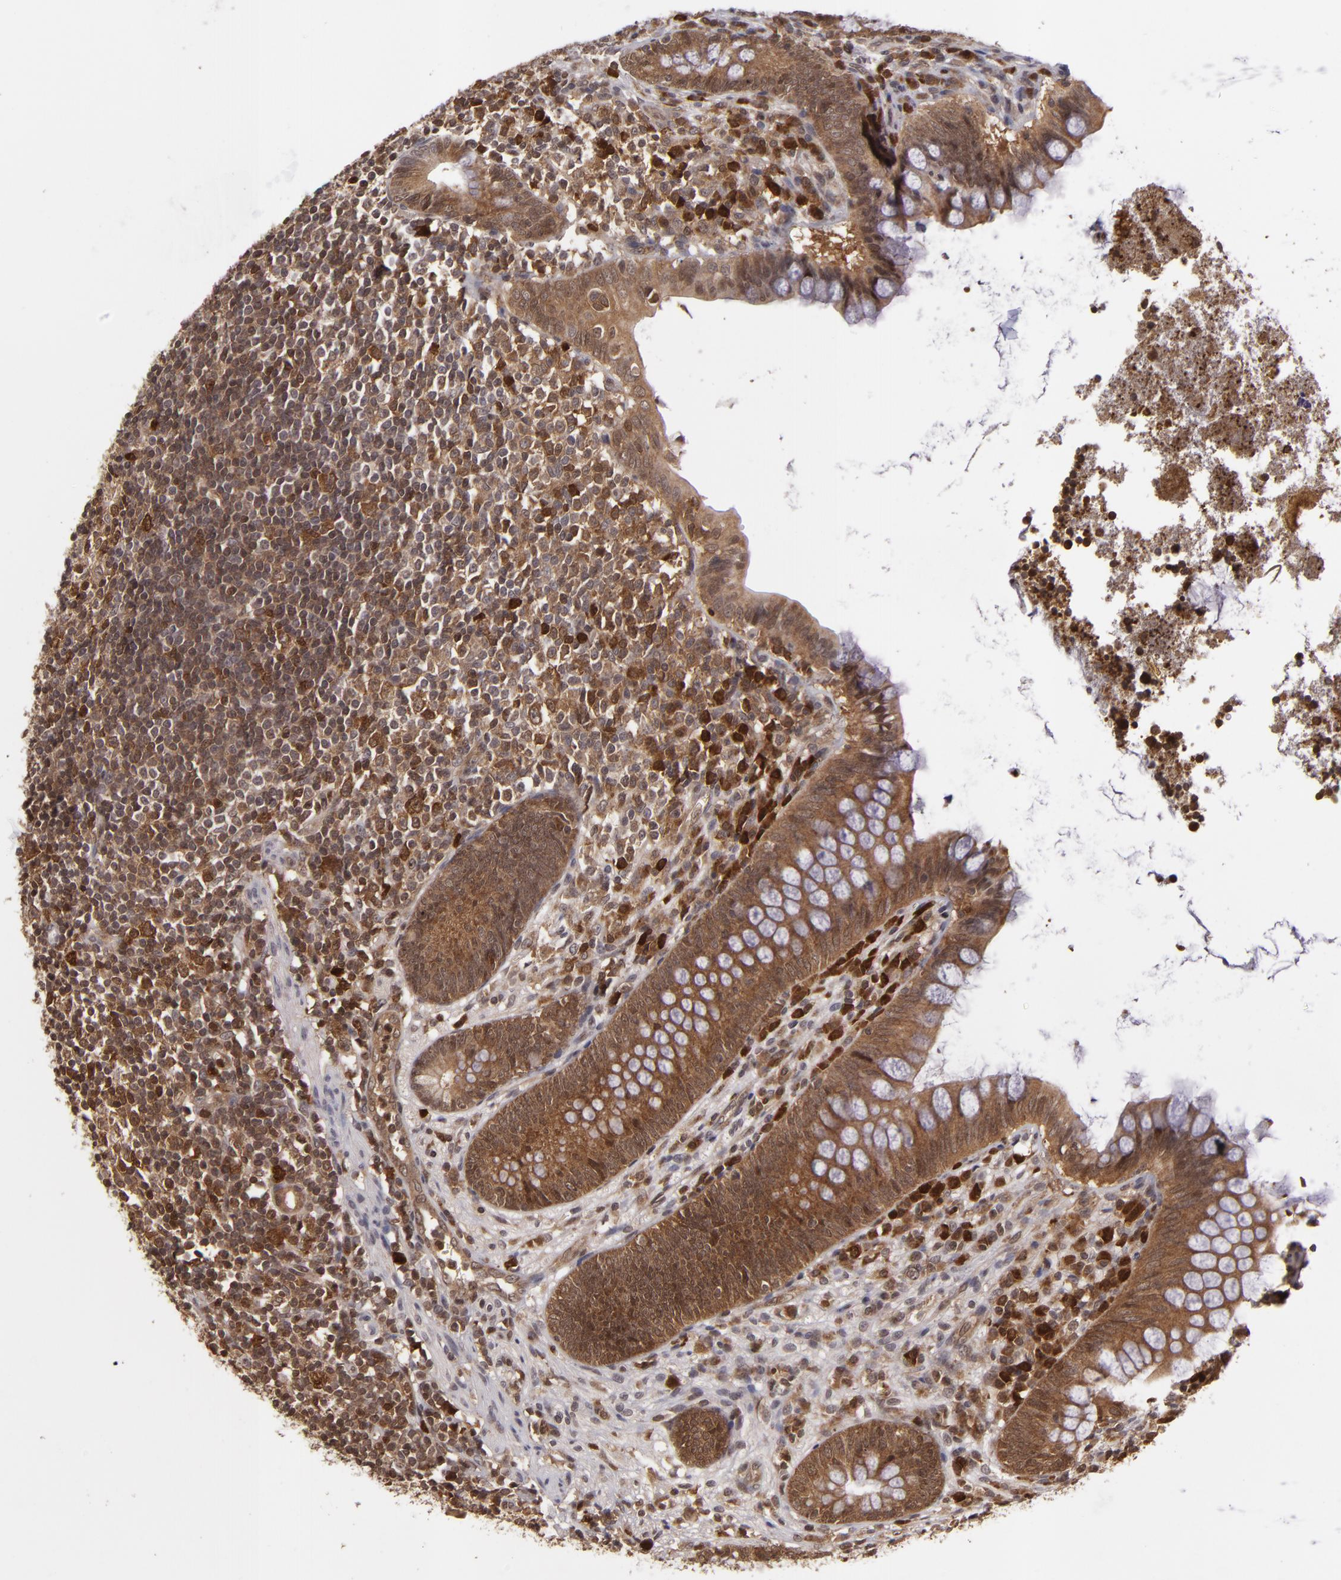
{"staining": {"intensity": "strong", "quantity": ">75%", "location": "cytoplasmic/membranous,nuclear"}, "tissue": "appendix", "cell_type": "Glandular cells", "image_type": "normal", "snomed": [{"axis": "morphology", "description": "Normal tissue, NOS"}, {"axis": "topography", "description": "Appendix"}], "caption": "Glandular cells show strong cytoplasmic/membranous,nuclear positivity in about >75% of cells in unremarkable appendix. (DAB (3,3'-diaminobenzidine) = brown stain, brightfield microscopy at high magnification).", "gene": "ZBTB33", "patient": {"sex": "female", "age": 66}}